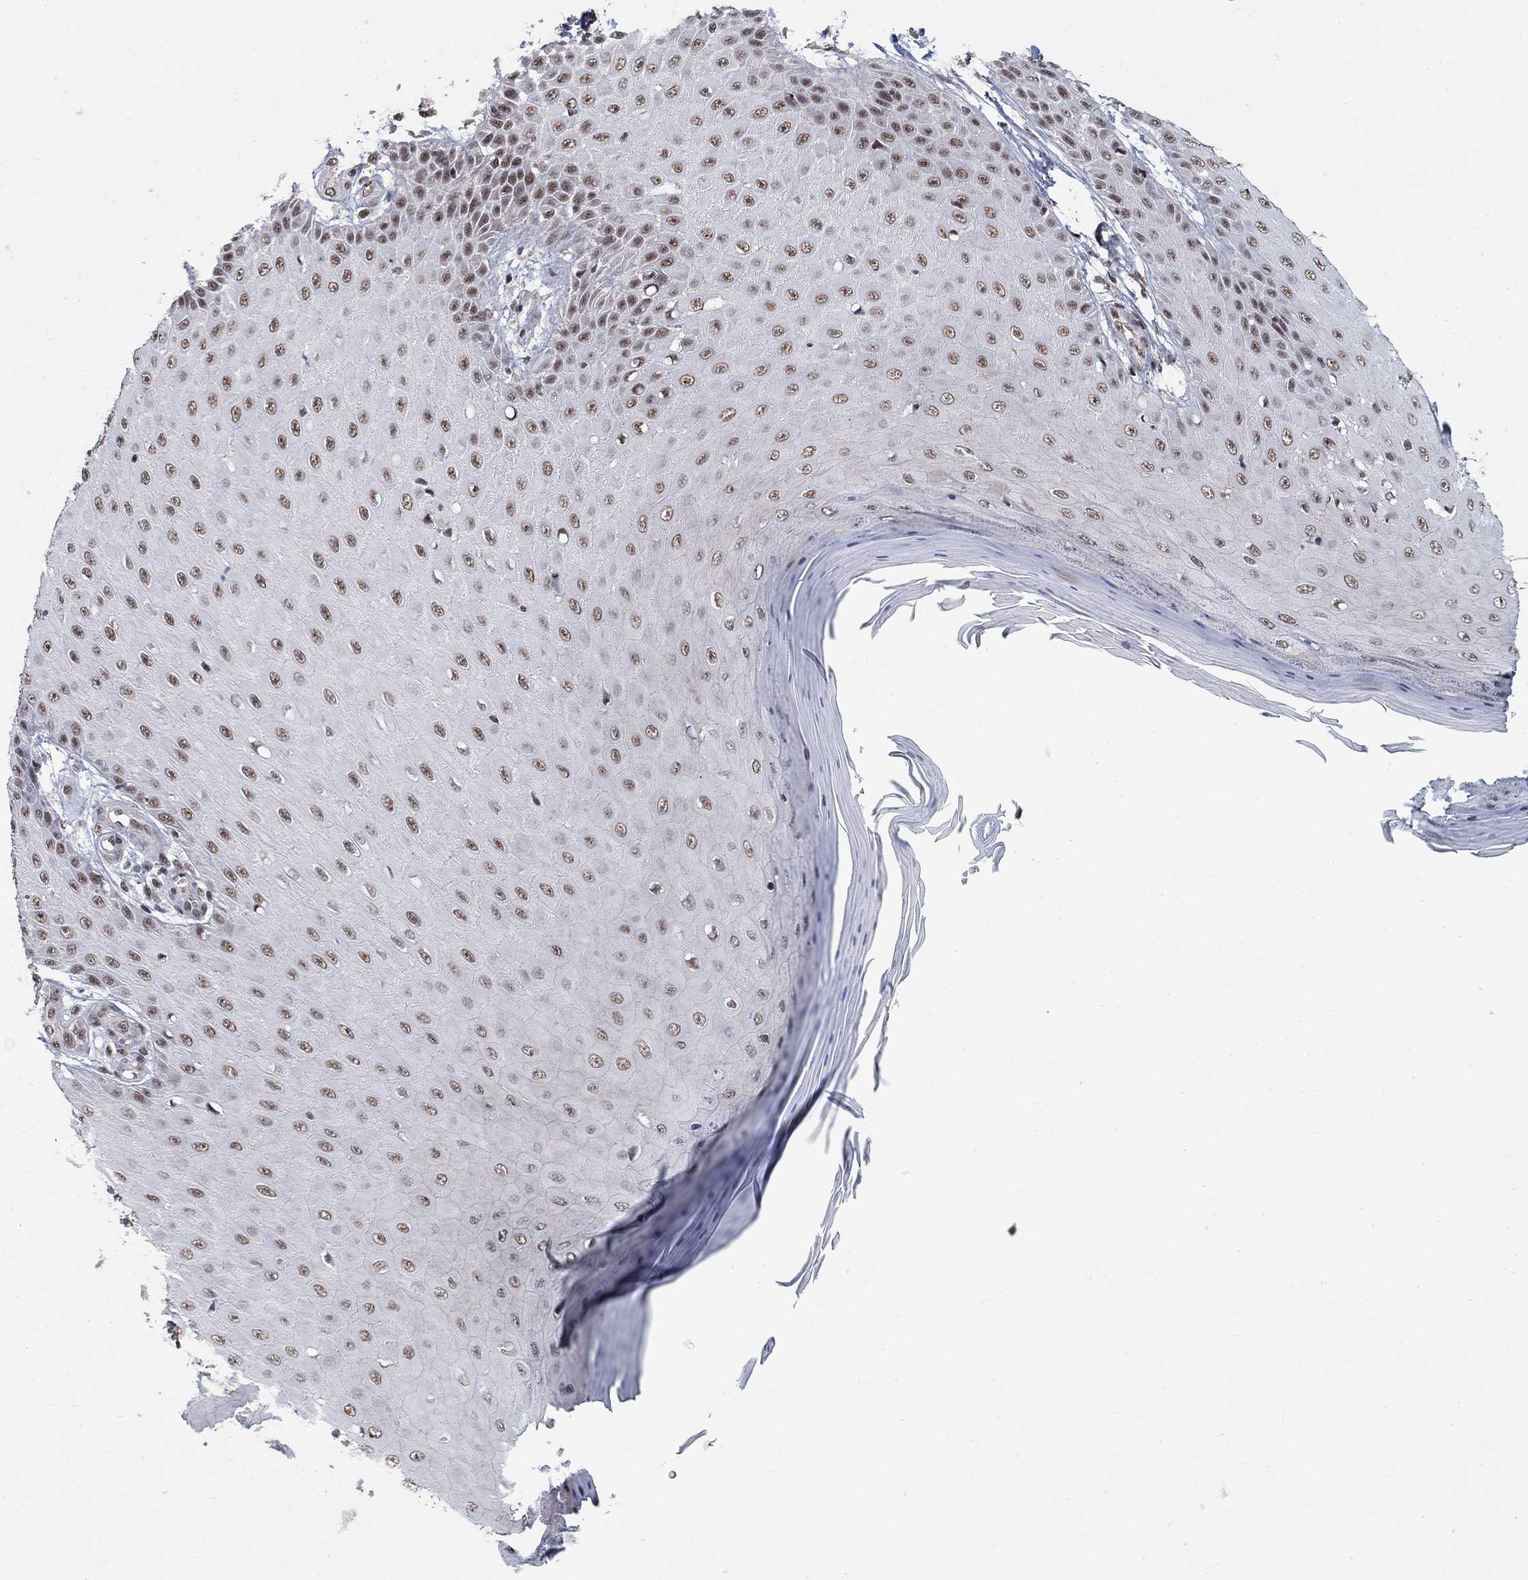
{"staining": {"intensity": "moderate", "quantity": ">75%", "location": "nuclear"}, "tissue": "skin cancer", "cell_type": "Tumor cells", "image_type": "cancer", "snomed": [{"axis": "morphology", "description": "Inflammation, NOS"}, {"axis": "morphology", "description": "Squamous cell carcinoma, NOS"}, {"axis": "topography", "description": "Skin"}], "caption": "Human squamous cell carcinoma (skin) stained with a brown dye demonstrates moderate nuclear positive positivity in approximately >75% of tumor cells.", "gene": "PNISR", "patient": {"sex": "male", "age": 70}}